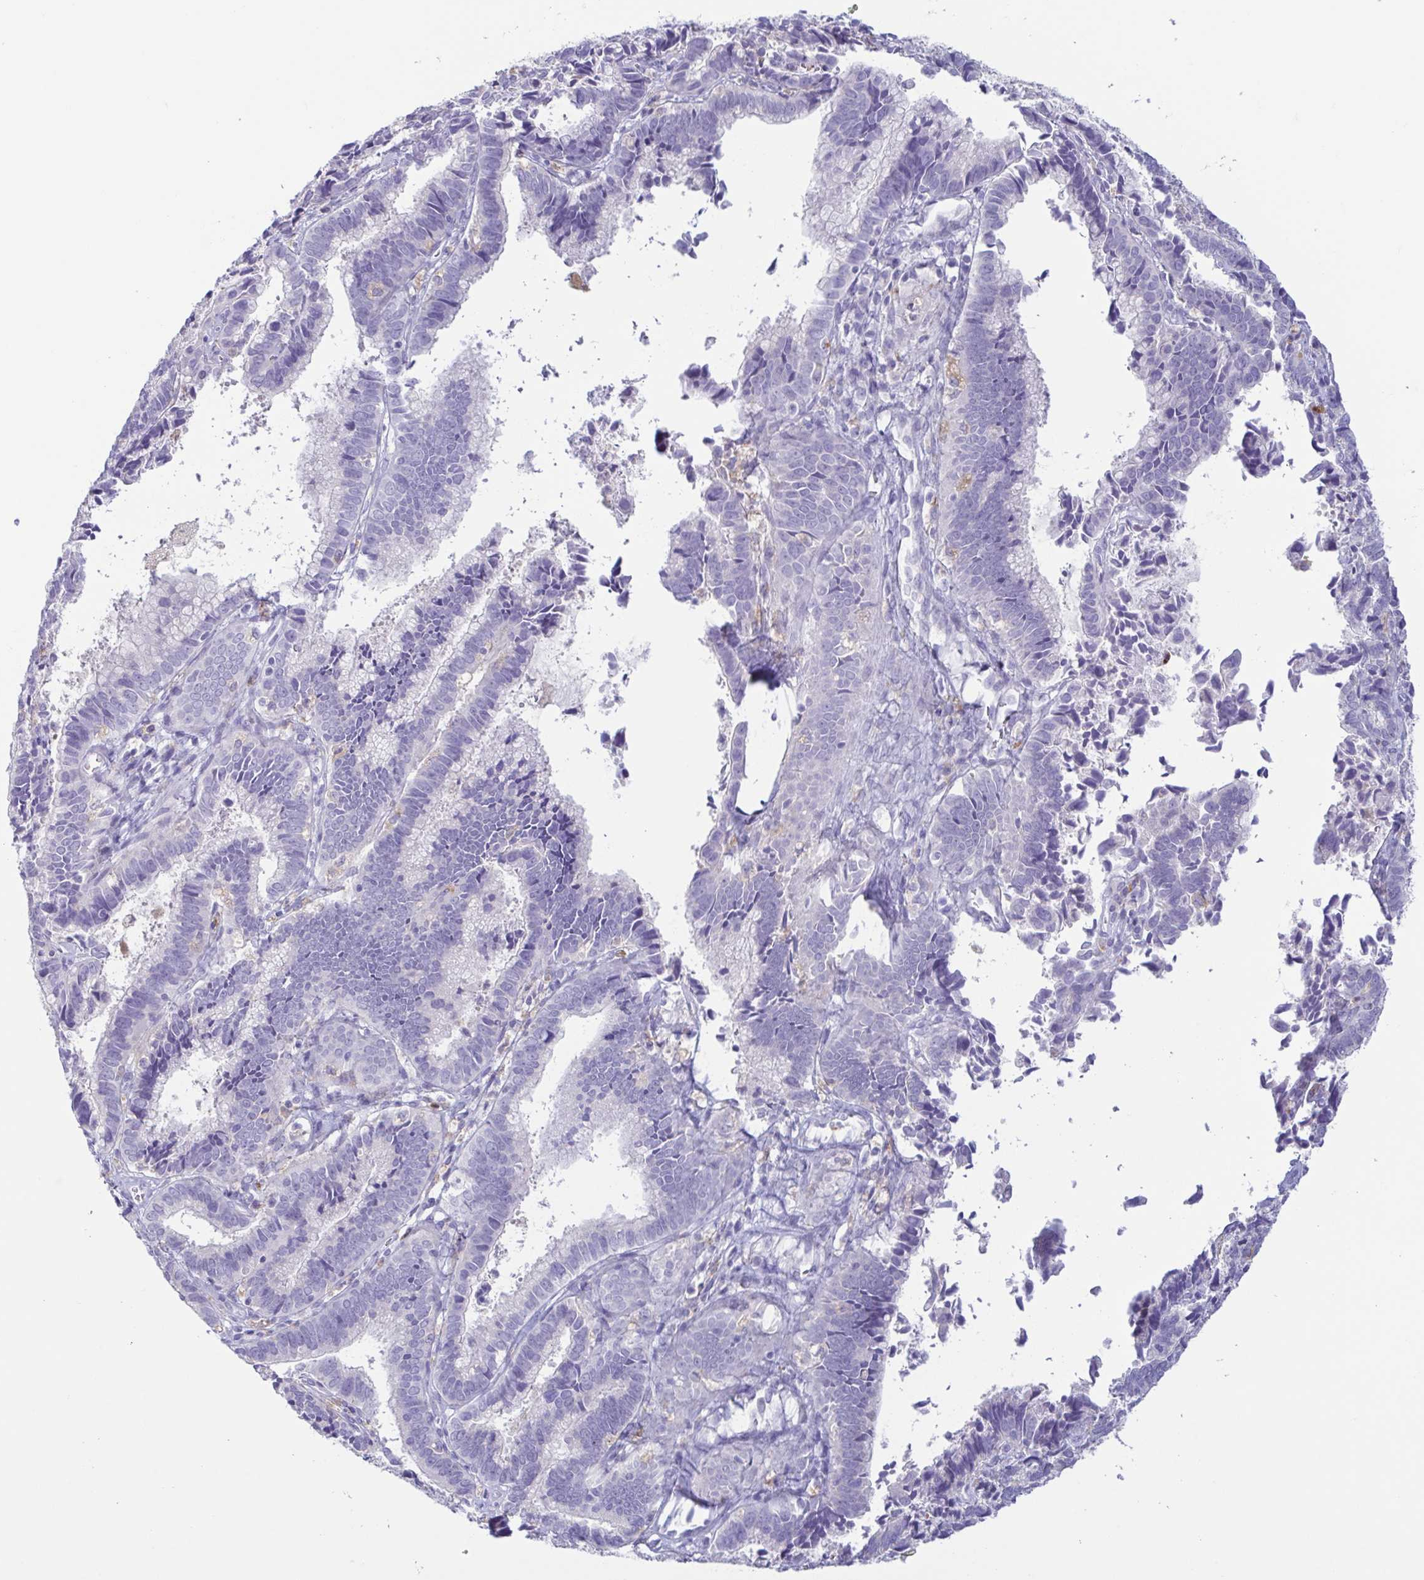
{"staining": {"intensity": "negative", "quantity": "none", "location": "none"}, "tissue": "cervical cancer", "cell_type": "Tumor cells", "image_type": "cancer", "snomed": [{"axis": "morphology", "description": "Adenocarcinoma, NOS"}, {"axis": "topography", "description": "Cervix"}], "caption": "Image shows no significant protein positivity in tumor cells of cervical cancer.", "gene": "ATP6V1G2", "patient": {"sex": "female", "age": 61}}